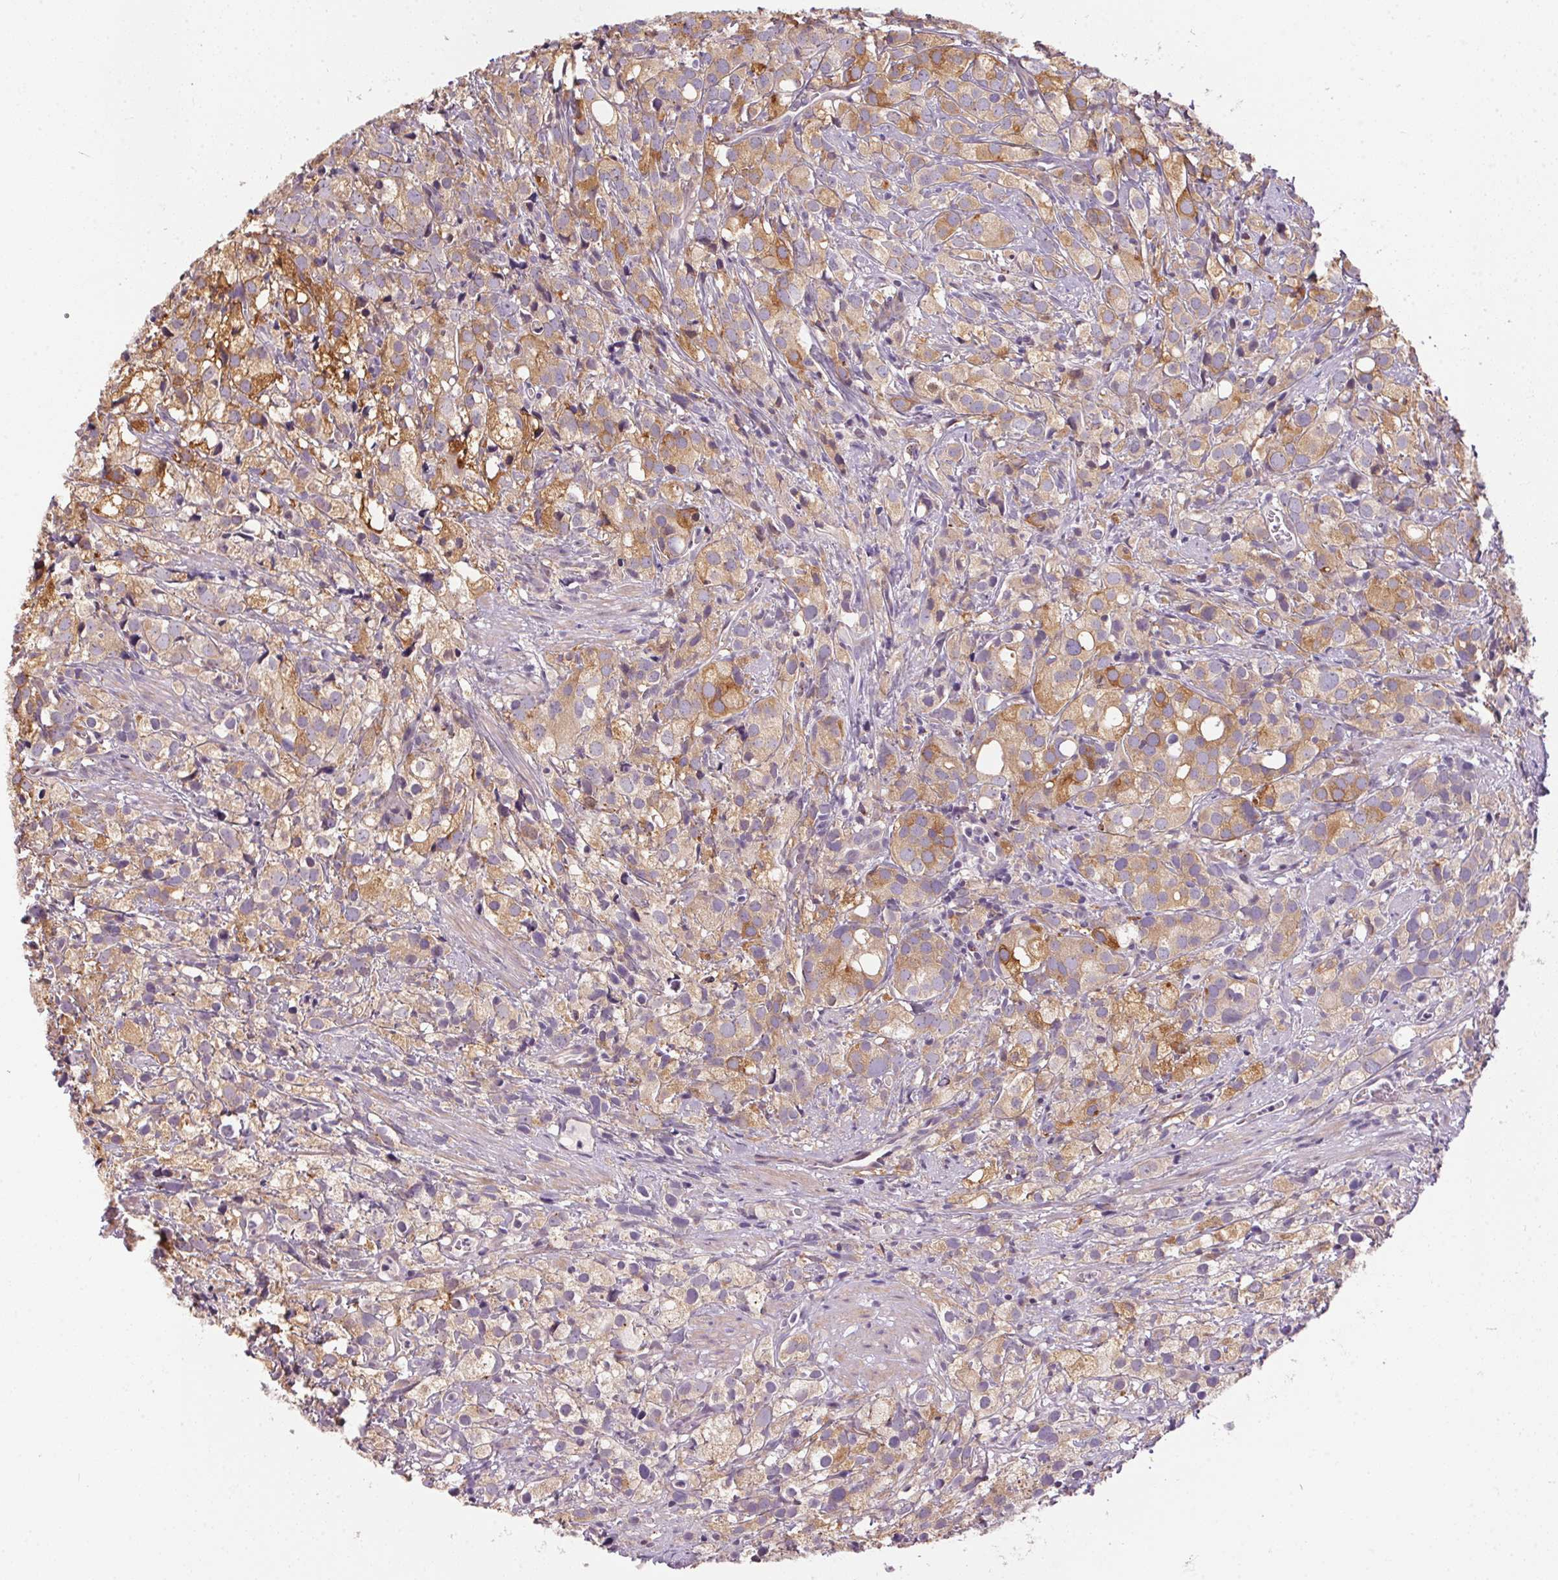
{"staining": {"intensity": "moderate", "quantity": ">75%", "location": "cytoplasmic/membranous"}, "tissue": "prostate cancer", "cell_type": "Tumor cells", "image_type": "cancer", "snomed": [{"axis": "morphology", "description": "Adenocarcinoma, High grade"}, {"axis": "topography", "description": "Prostate"}], "caption": "A brown stain shows moderate cytoplasmic/membranous staining of a protein in prostate high-grade adenocarcinoma tumor cells.", "gene": "UNC13B", "patient": {"sex": "male", "age": 86}}